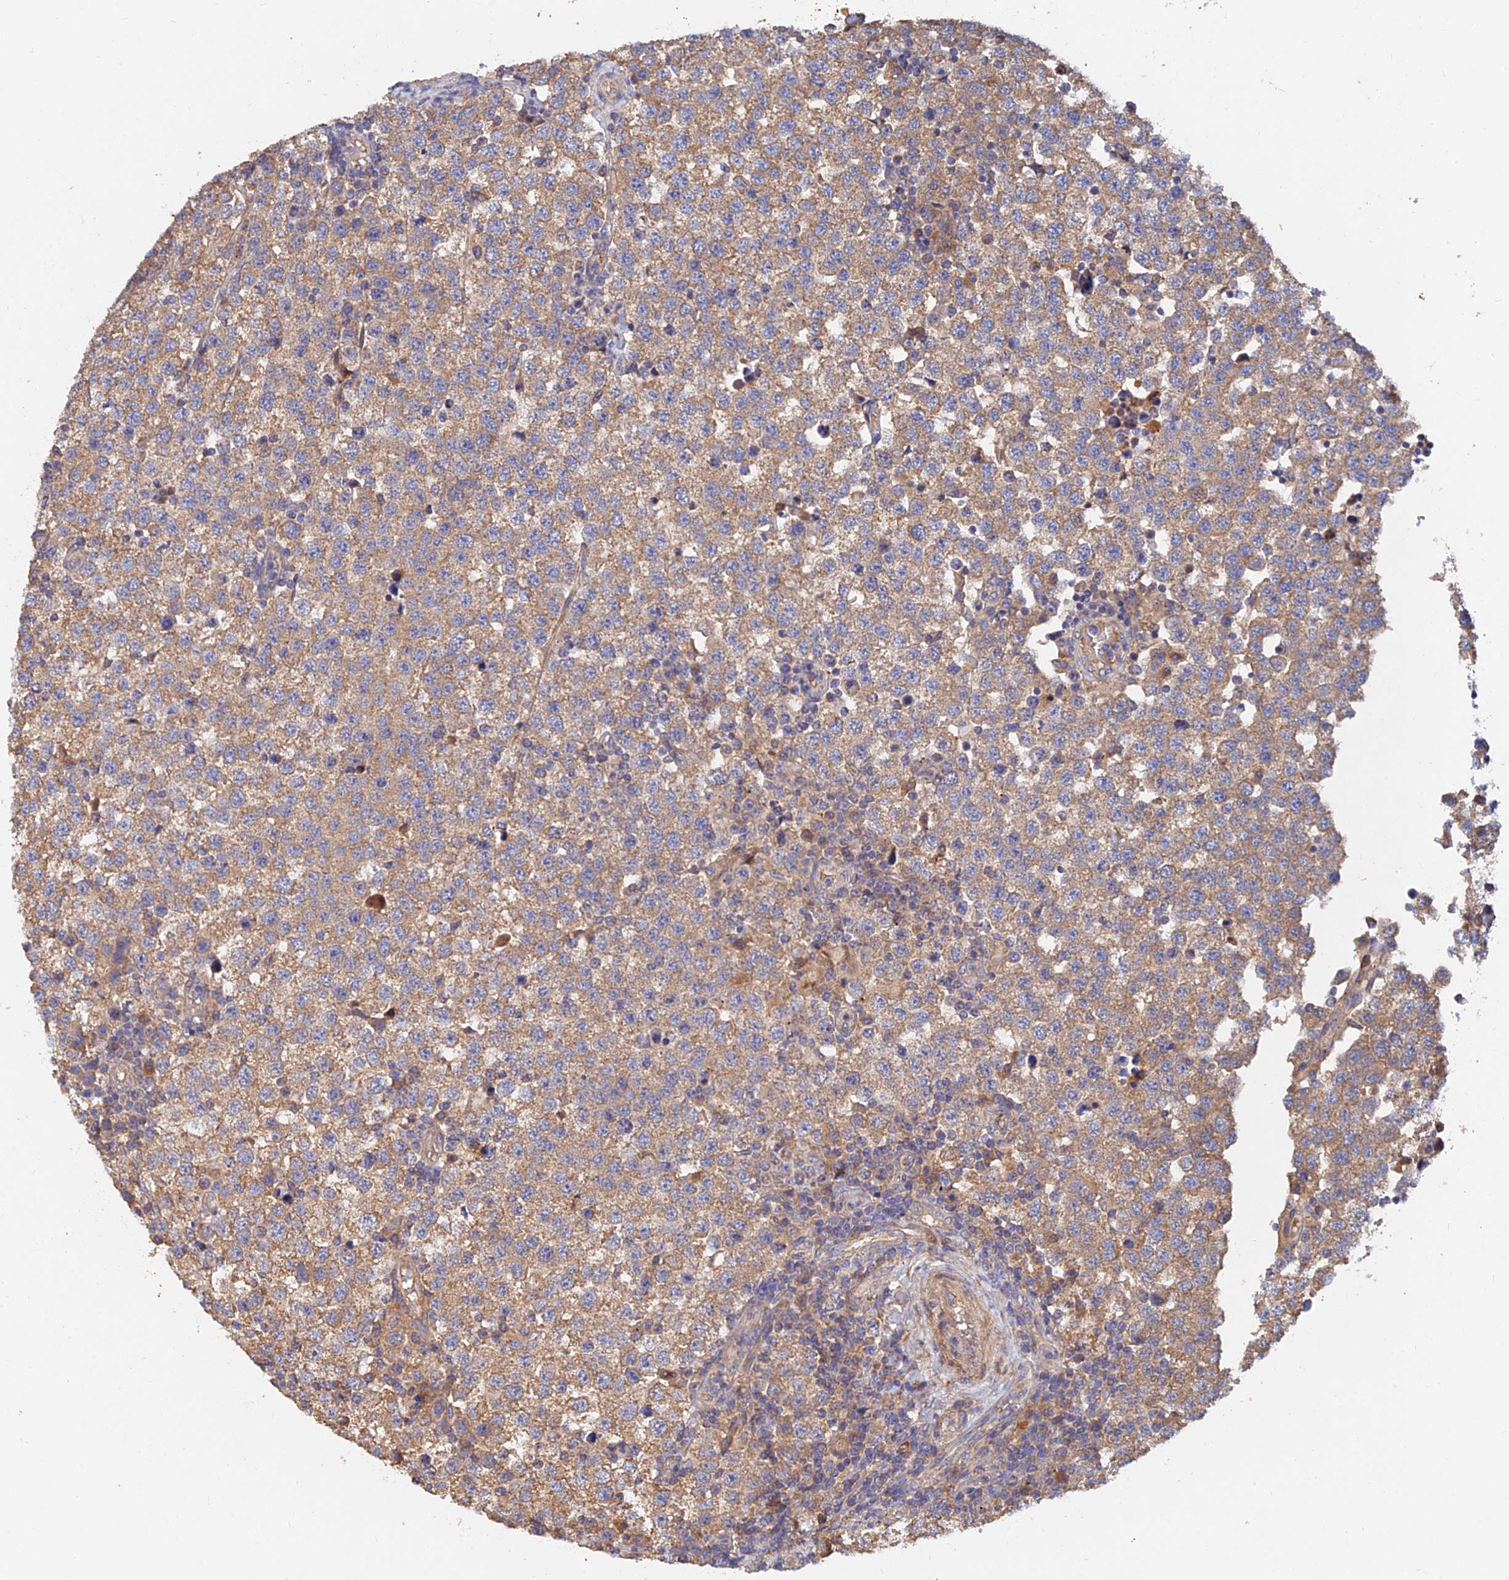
{"staining": {"intensity": "moderate", "quantity": ">75%", "location": "cytoplasmic/membranous"}, "tissue": "testis cancer", "cell_type": "Tumor cells", "image_type": "cancer", "snomed": [{"axis": "morphology", "description": "Seminoma, NOS"}, {"axis": "topography", "description": "Testis"}], "caption": "DAB immunohistochemical staining of human testis cancer reveals moderate cytoplasmic/membranous protein staining in about >75% of tumor cells.", "gene": "SLC38A11", "patient": {"sex": "male", "age": 34}}